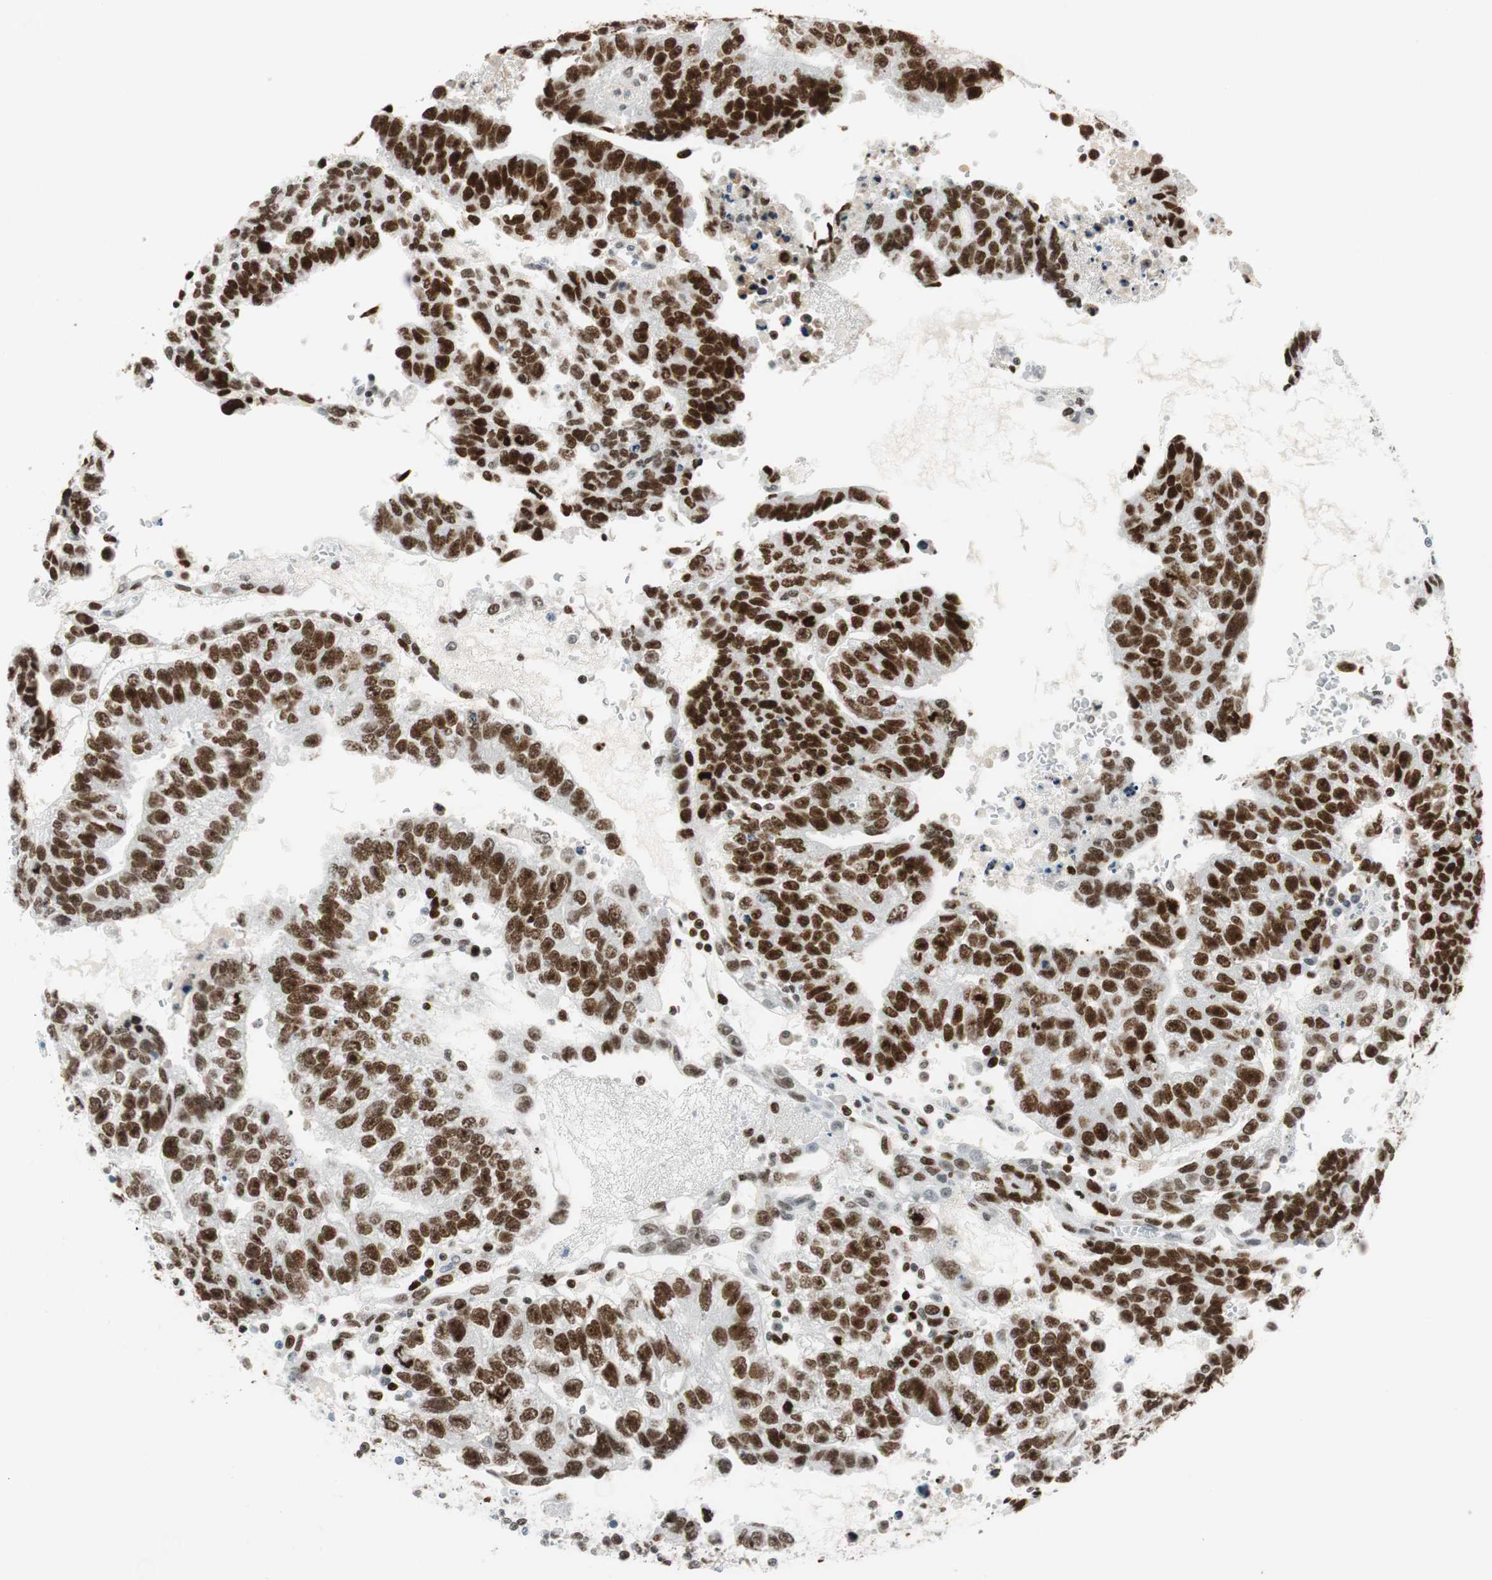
{"staining": {"intensity": "strong", "quantity": ">75%", "location": "nuclear"}, "tissue": "testis cancer", "cell_type": "Tumor cells", "image_type": "cancer", "snomed": [{"axis": "morphology", "description": "Seminoma, NOS"}, {"axis": "morphology", "description": "Carcinoma, Embryonal, NOS"}, {"axis": "topography", "description": "Testis"}], "caption": "Tumor cells exhibit strong nuclear expression in about >75% of cells in testis cancer. (Stains: DAB in brown, nuclei in blue, Microscopy: brightfield microscopy at high magnification).", "gene": "EZH2", "patient": {"sex": "male", "age": 52}}